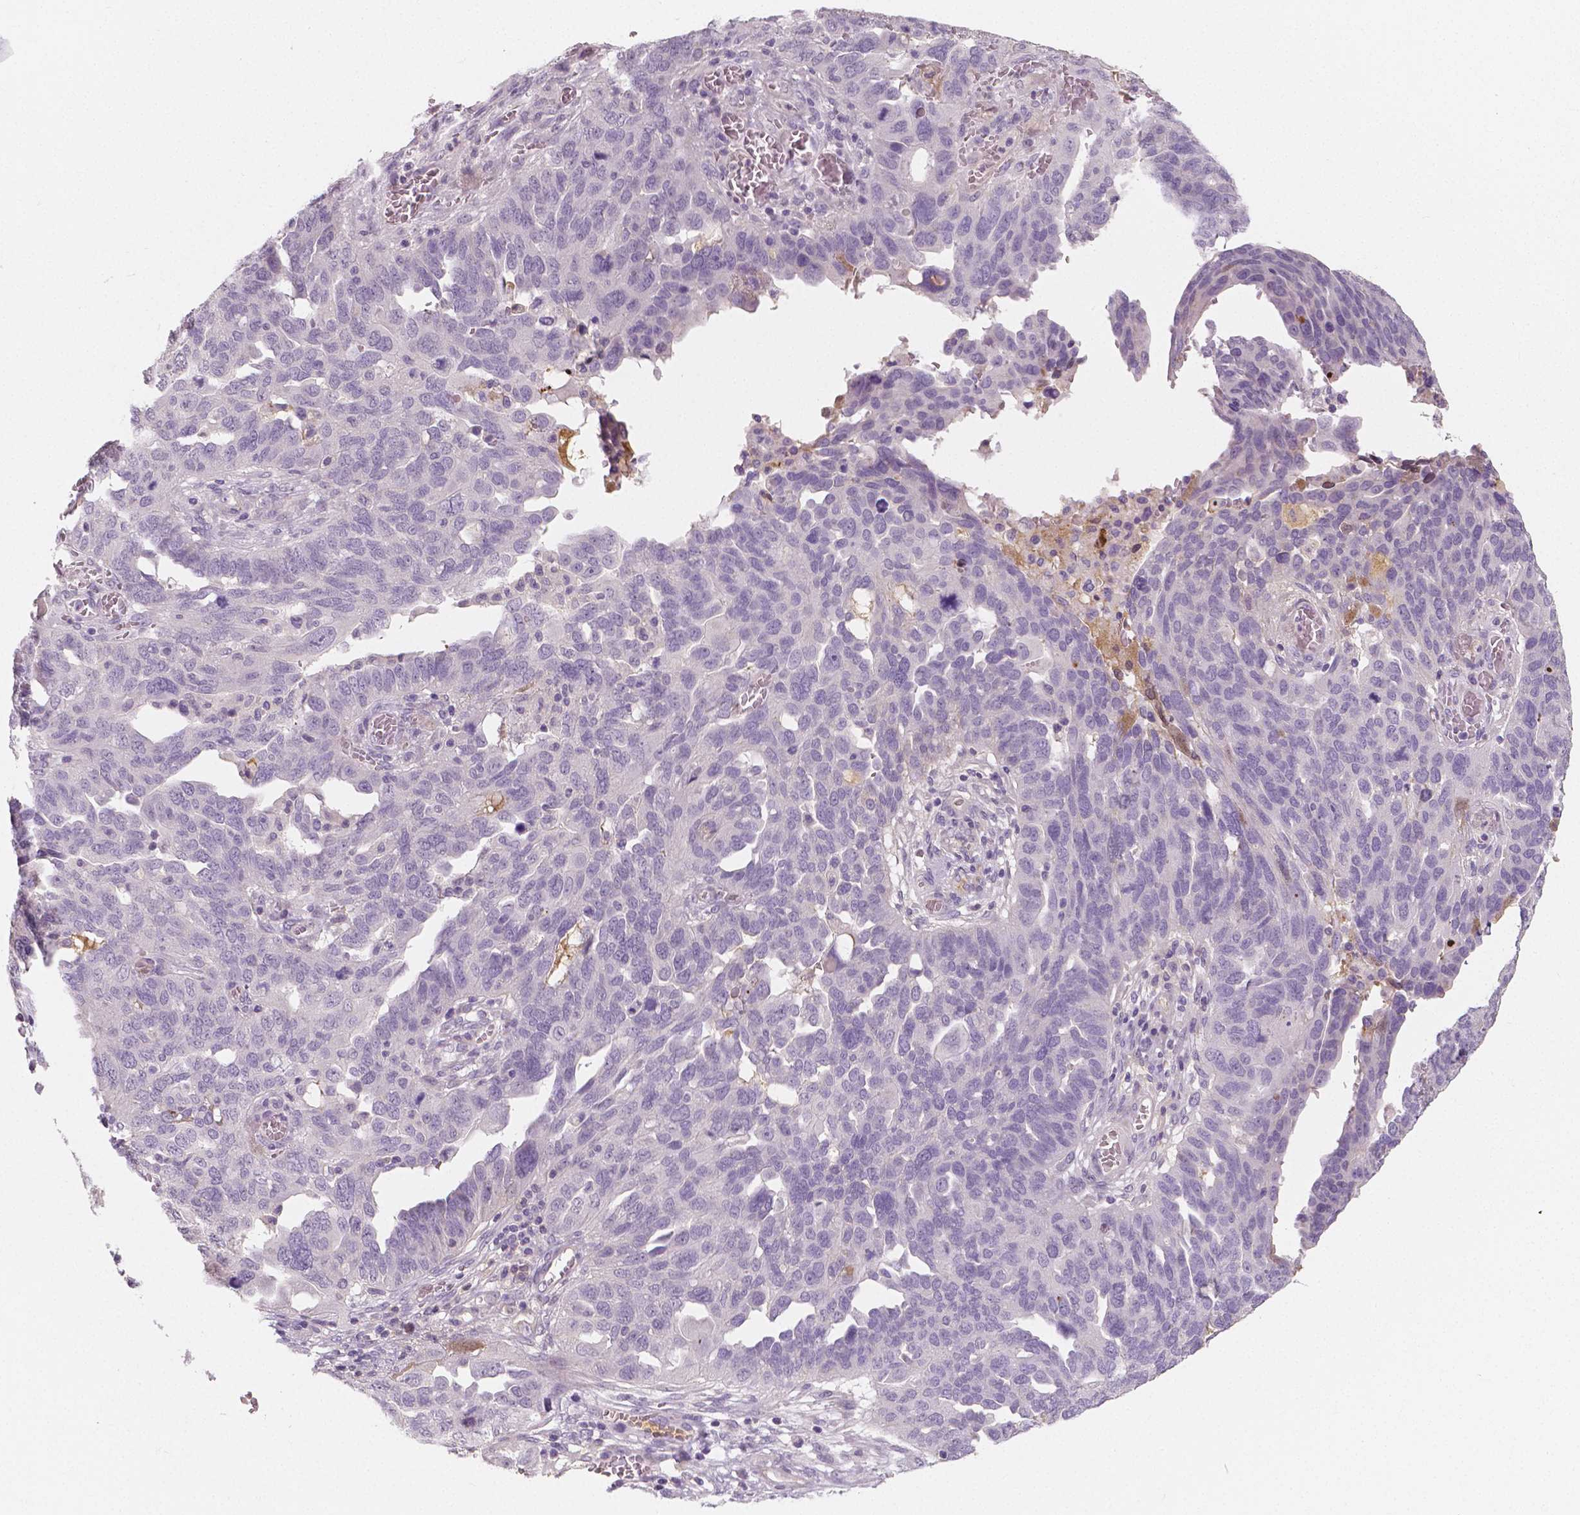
{"staining": {"intensity": "negative", "quantity": "none", "location": "none"}, "tissue": "ovarian cancer", "cell_type": "Tumor cells", "image_type": "cancer", "snomed": [{"axis": "morphology", "description": "Carcinoma, endometroid"}, {"axis": "topography", "description": "Soft tissue"}, {"axis": "topography", "description": "Ovary"}], "caption": "Immunohistochemistry histopathology image of human endometroid carcinoma (ovarian) stained for a protein (brown), which displays no staining in tumor cells.", "gene": "APOA4", "patient": {"sex": "female", "age": 52}}